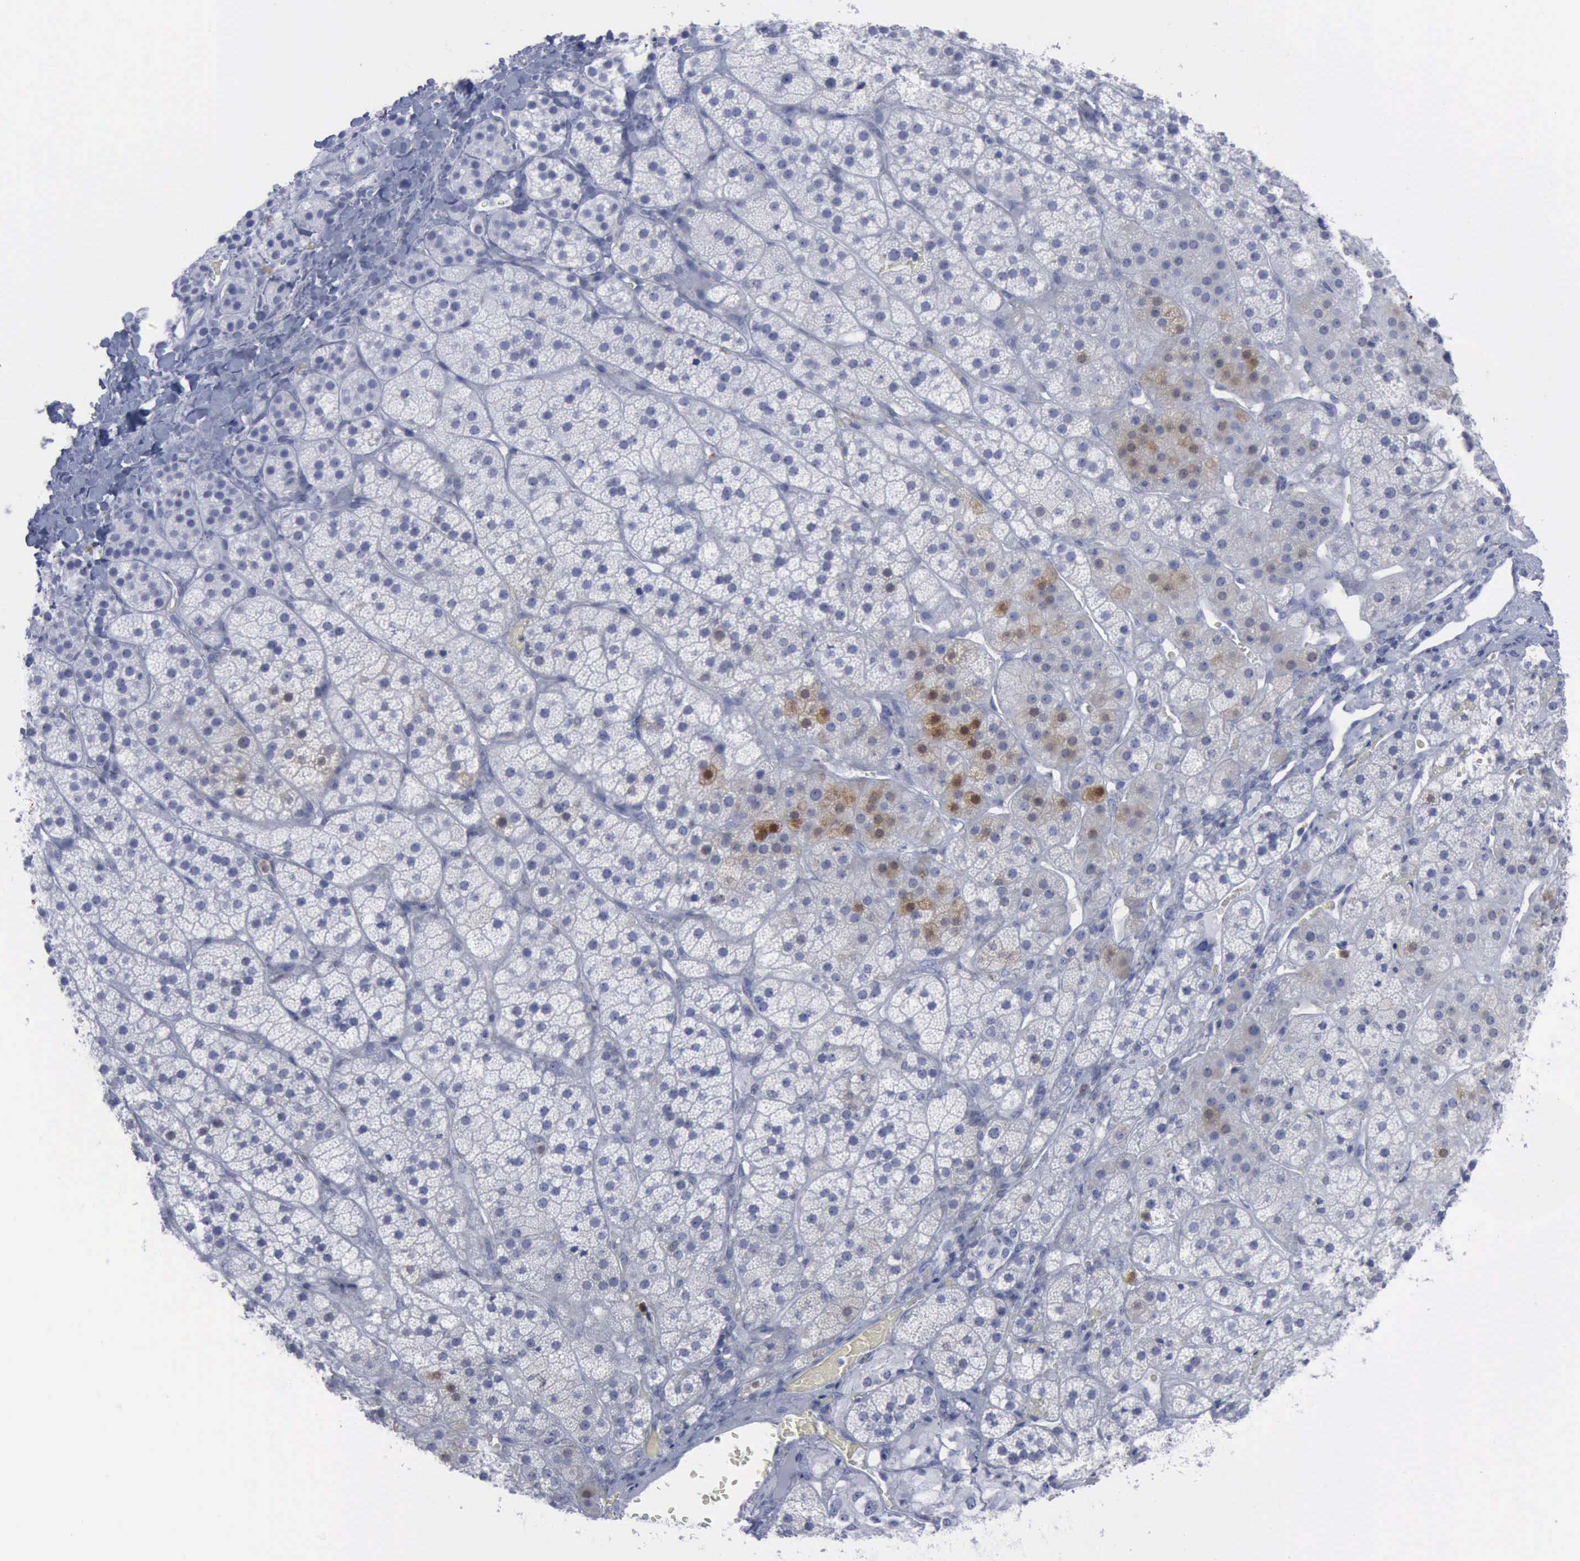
{"staining": {"intensity": "weak", "quantity": "<25%", "location": "cytoplasmic/membranous"}, "tissue": "adrenal gland", "cell_type": "Glandular cells", "image_type": "normal", "snomed": [{"axis": "morphology", "description": "Normal tissue, NOS"}, {"axis": "topography", "description": "Adrenal gland"}], "caption": "Immunohistochemistry (IHC) photomicrograph of unremarkable adrenal gland: adrenal gland stained with DAB (3,3'-diaminobenzidine) exhibits no significant protein staining in glandular cells.", "gene": "CSTA", "patient": {"sex": "female", "age": 44}}